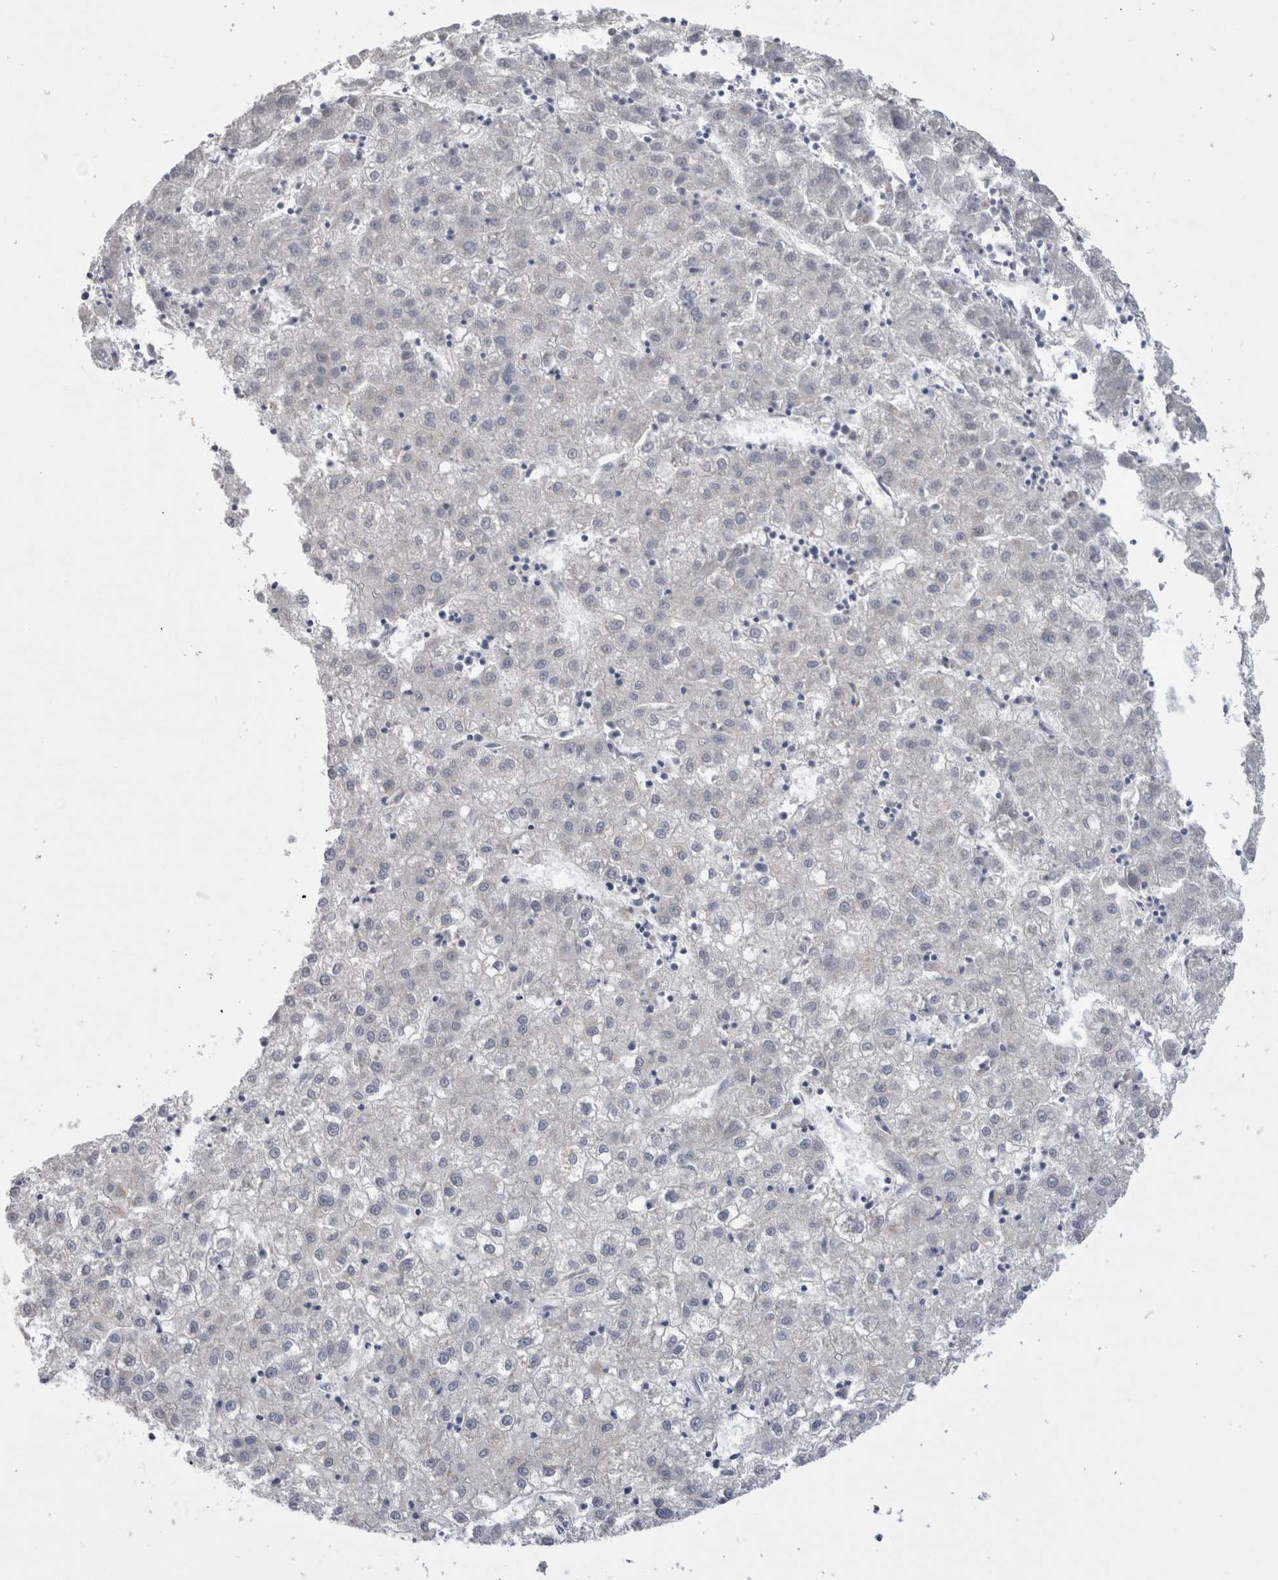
{"staining": {"intensity": "negative", "quantity": "none", "location": "none"}, "tissue": "liver cancer", "cell_type": "Tumor cells", "image_type": "cancer", "snomed": [{"axis": "morphology", "description": "Carcinoma, Hepatocellular, NOS"}, {"axis": "topography", "description": "Liver"}], "caption": "High magnification brightfield microscopy of hepatocellular carcinoma (liver) stained with DAB (brown) and counterstained with hematoxylin (blue): tumor cells show no significant positivity. (Immunohistochemistry (ihc), brightfield microscopy, high magnification).", "gene": "DHRS4", "patient": {"sex": "male", "age": 72}}